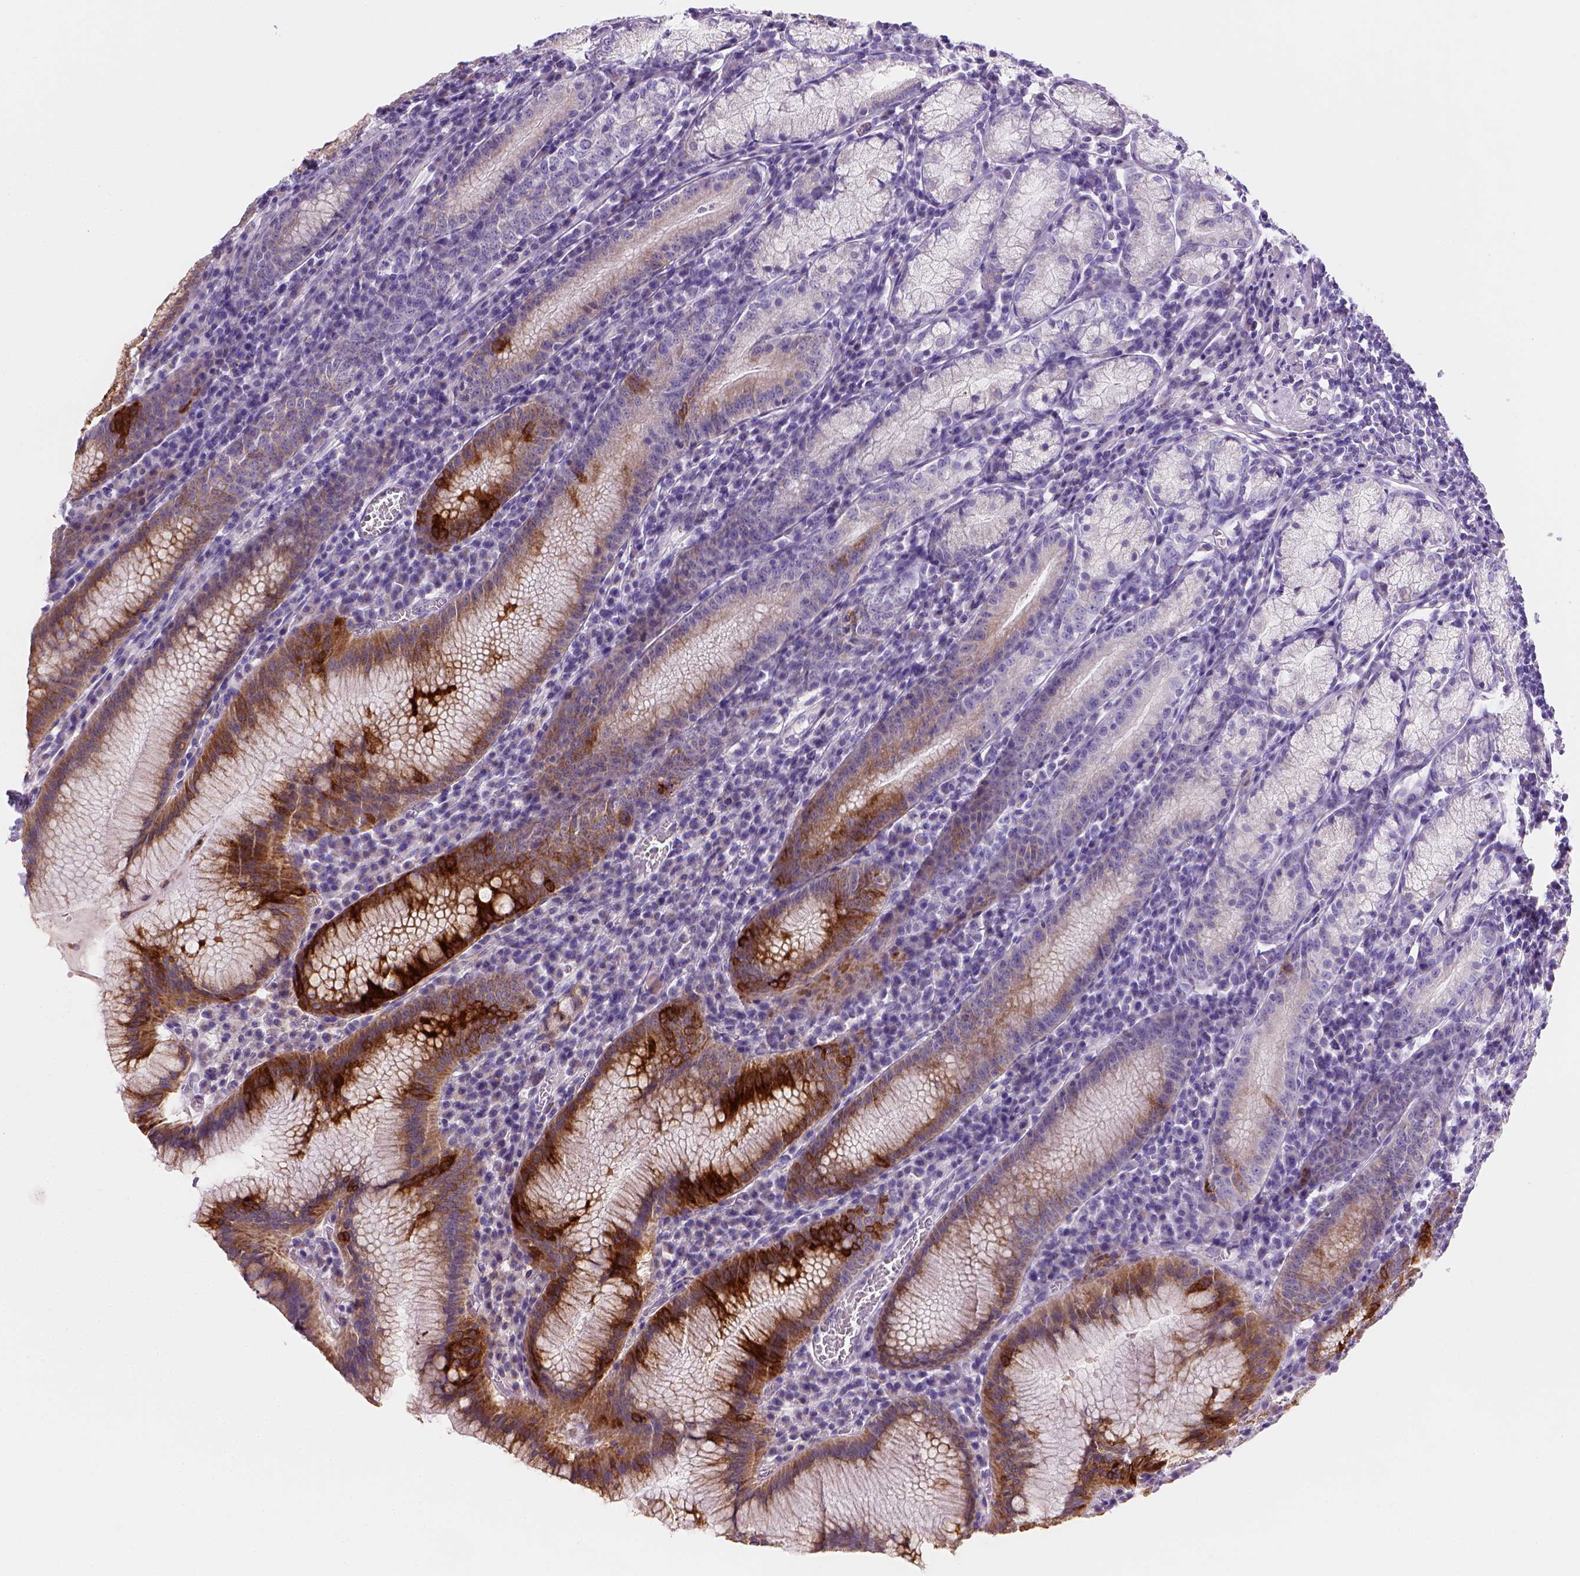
{"staining": {"intensity": "strong", "quantity": "<25%", "location": "cytoplasmic/membranous"}, "tissue": "stomach", "cell_type": "Glandular cells", "image_type": "normal", "snomed": [{"axis": "morphology", "description": "Normal tissue, NOS"}, {"axis": "topography", "description": "Stomach"}], "caption": "Benign stomach demonstrates strong cytoplasmic/membranous expression in approximately <25% of glandular cells, visualized by immunohistochemistry.", "gene": "CES2", "patient": {"sex": "male", "age": 55}}